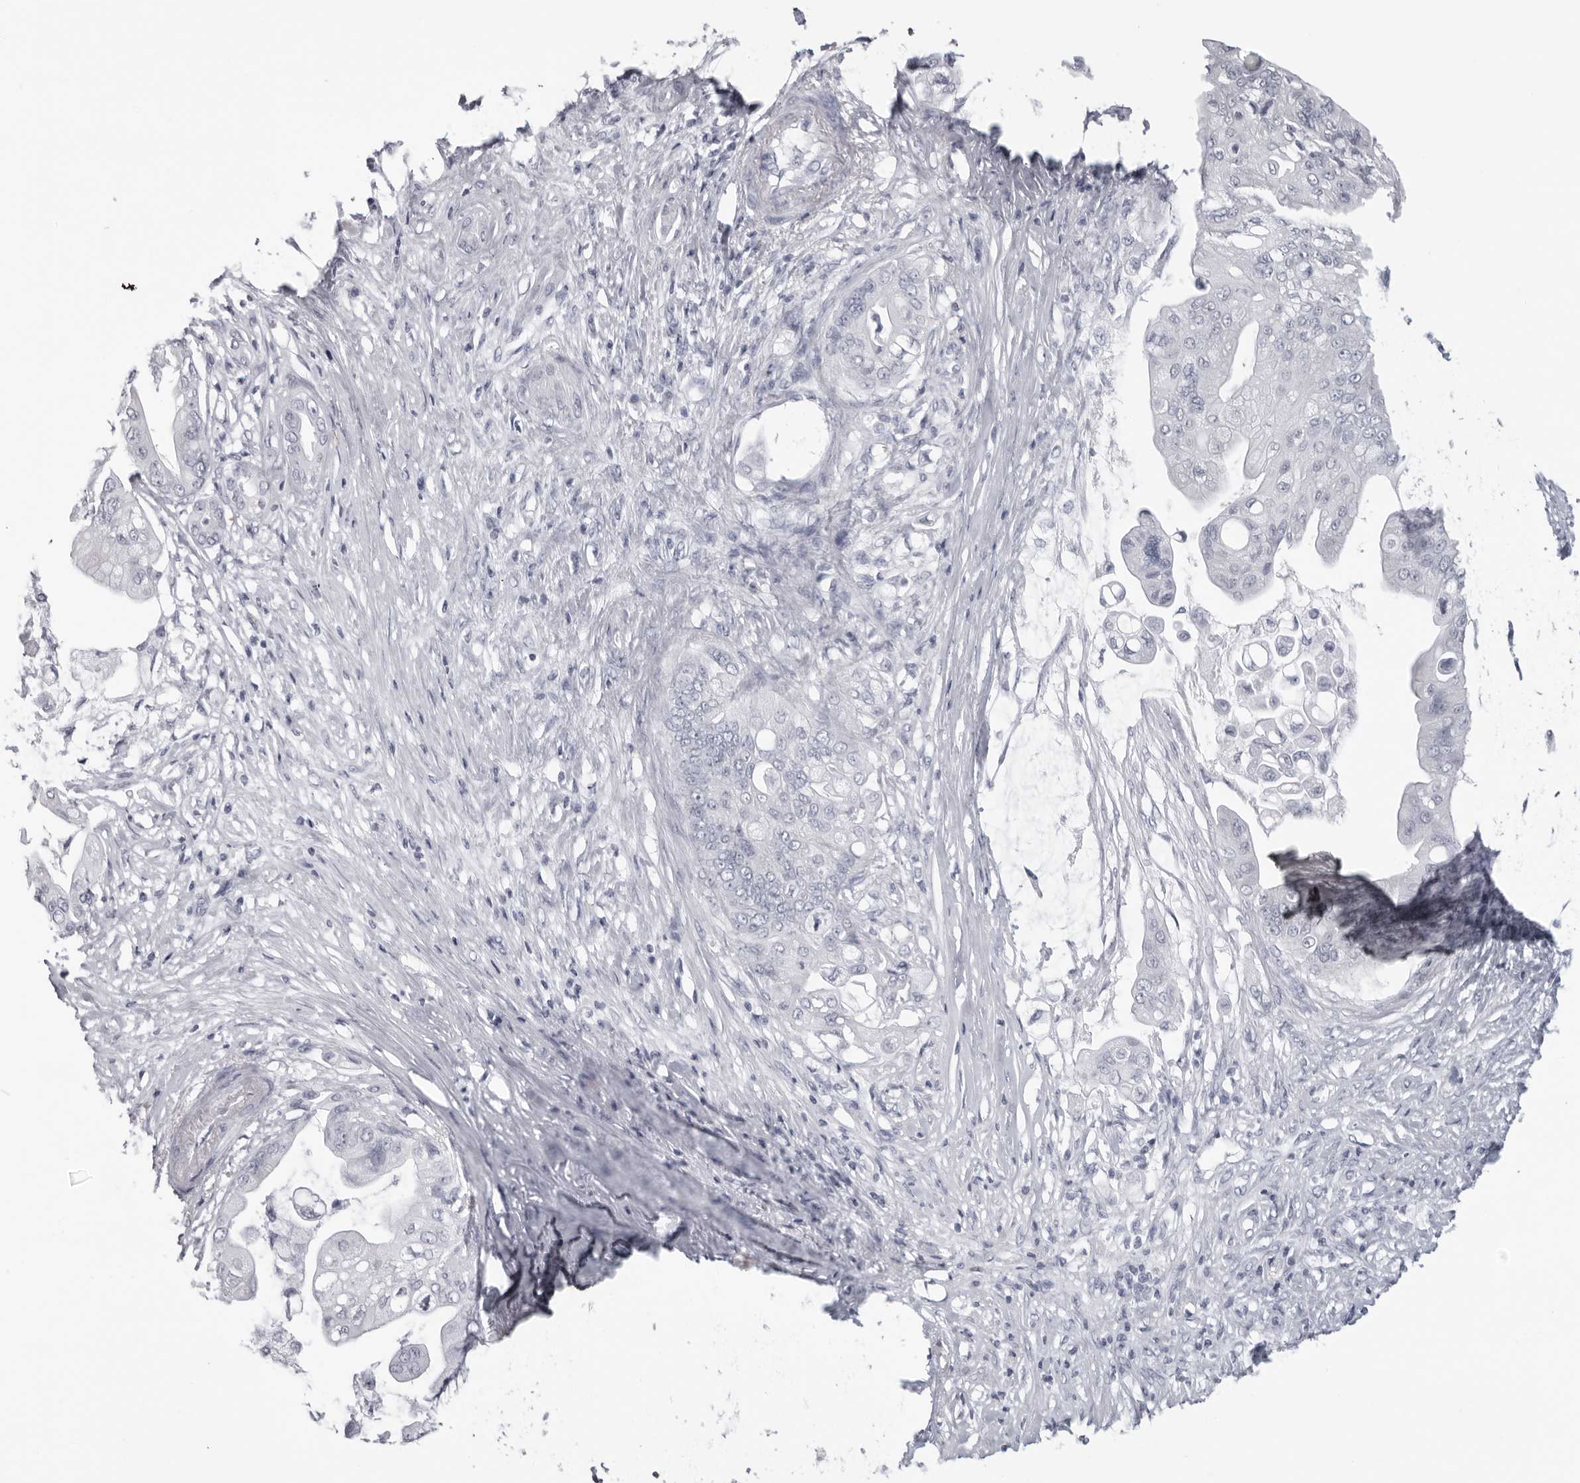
{"staining": {"intensity": "negative", "quantity": "none", "location": "none"}, "tissue": "pancreatic cancer", "cell_type": "Tumor cells", "image_type": "cancer", "snomed": [{"axis": "morphology", "description": "Adenocarcinoma, NOS"}, {"axis": "topography", "description": "Pancreas"}], "caption": "Tumor cells show no significant protein staining in adenocarcinoma (pancreatic).", "gene": "EPB41", "patient": {"sex": "female", "age": 75}}